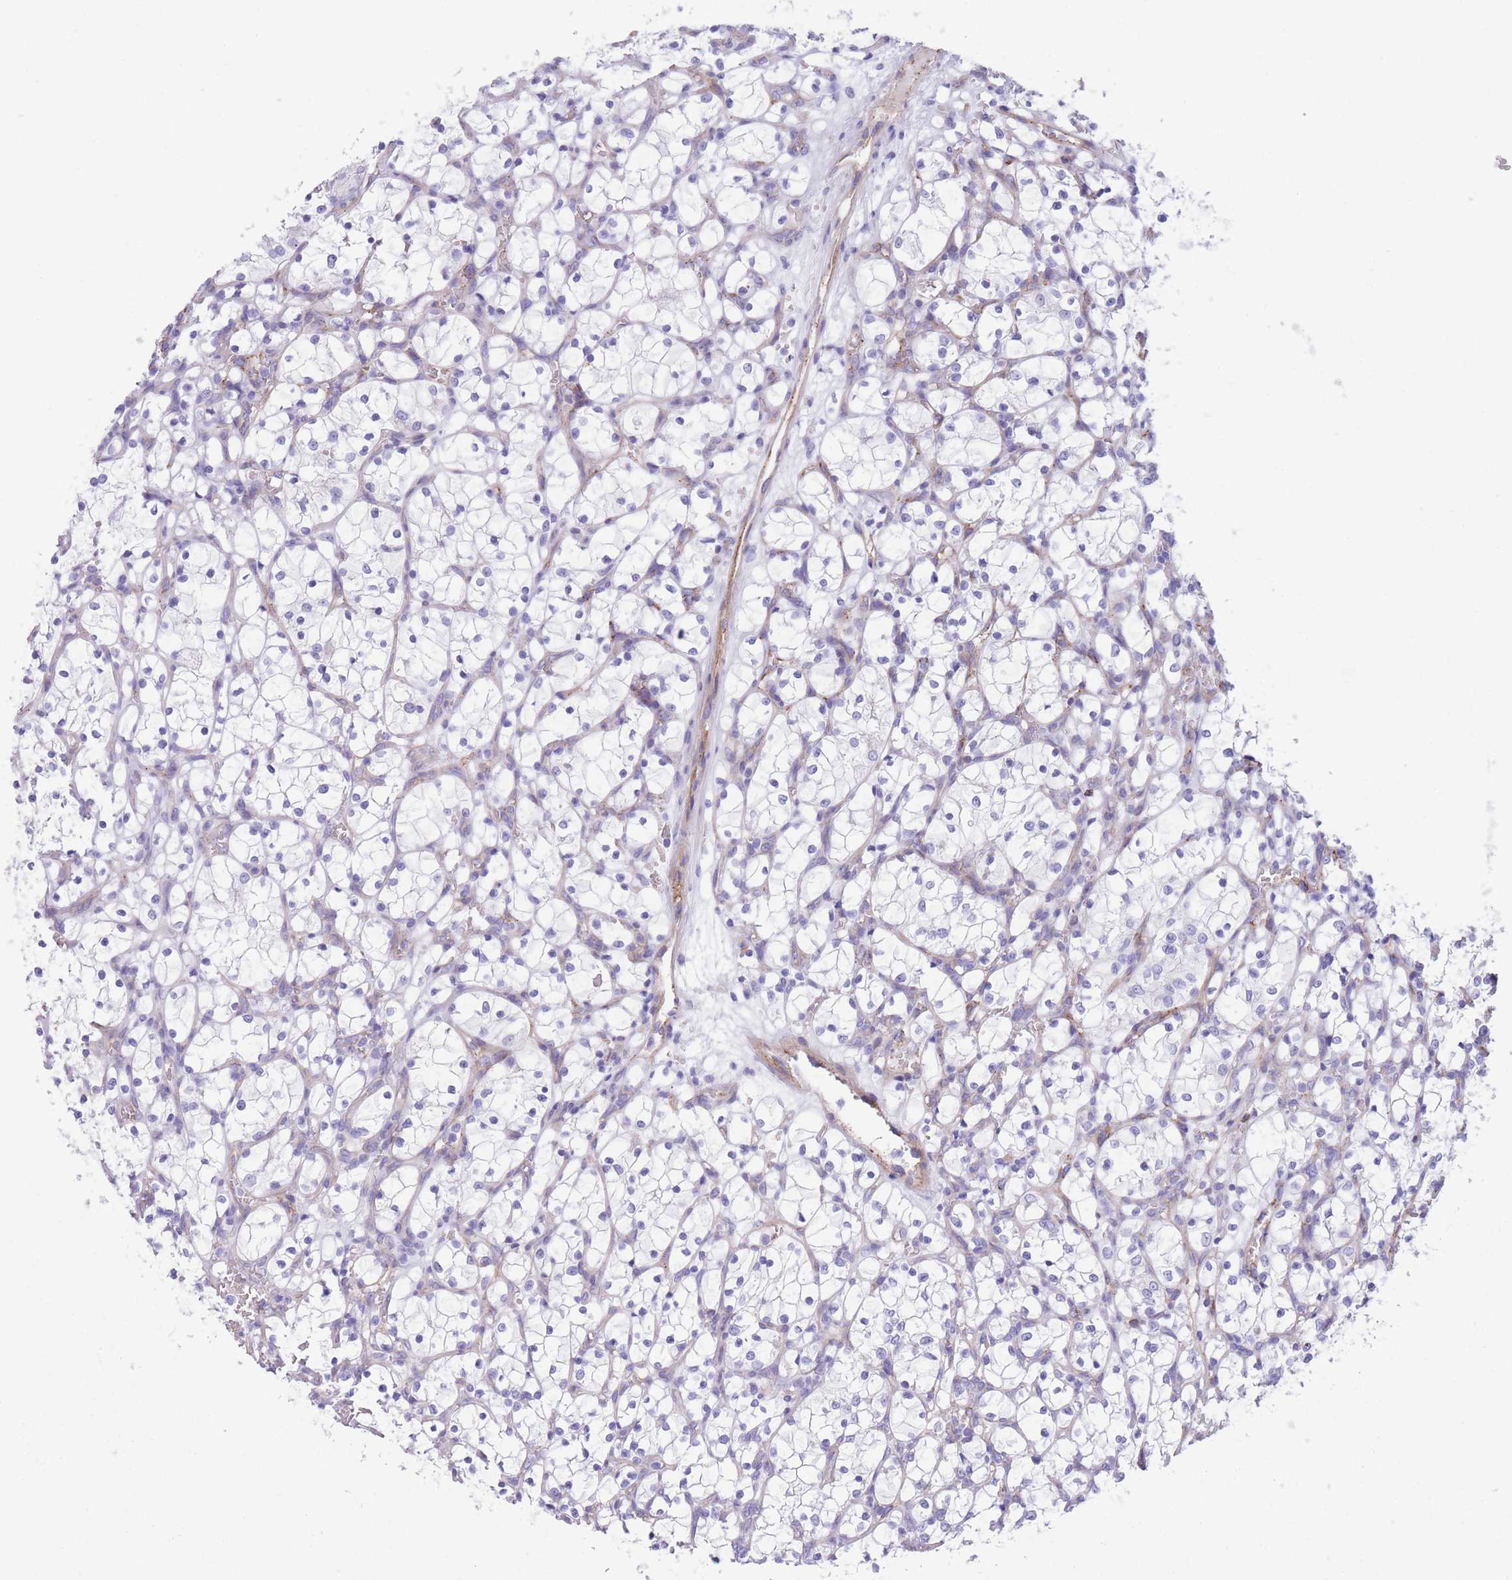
{"staining": {"intensity": "negative", "quantity": "none", "location": "none"}, "tissue": "renal cancer", "cell_type": "Tumor cells", "image_type": "cancer", "snomed": [{"axis": "morphology", "description": "Adenocarcinoma, NOS"}, {"axis": "topography", "description": "Kidney"}], "caption": "A histopathology image of renal cancer (adenocarcinoma) stained for a protein shows no brown staining in tumor cells.", "gene": "DET1", "patient": {"sex": "female", "age": 69}}